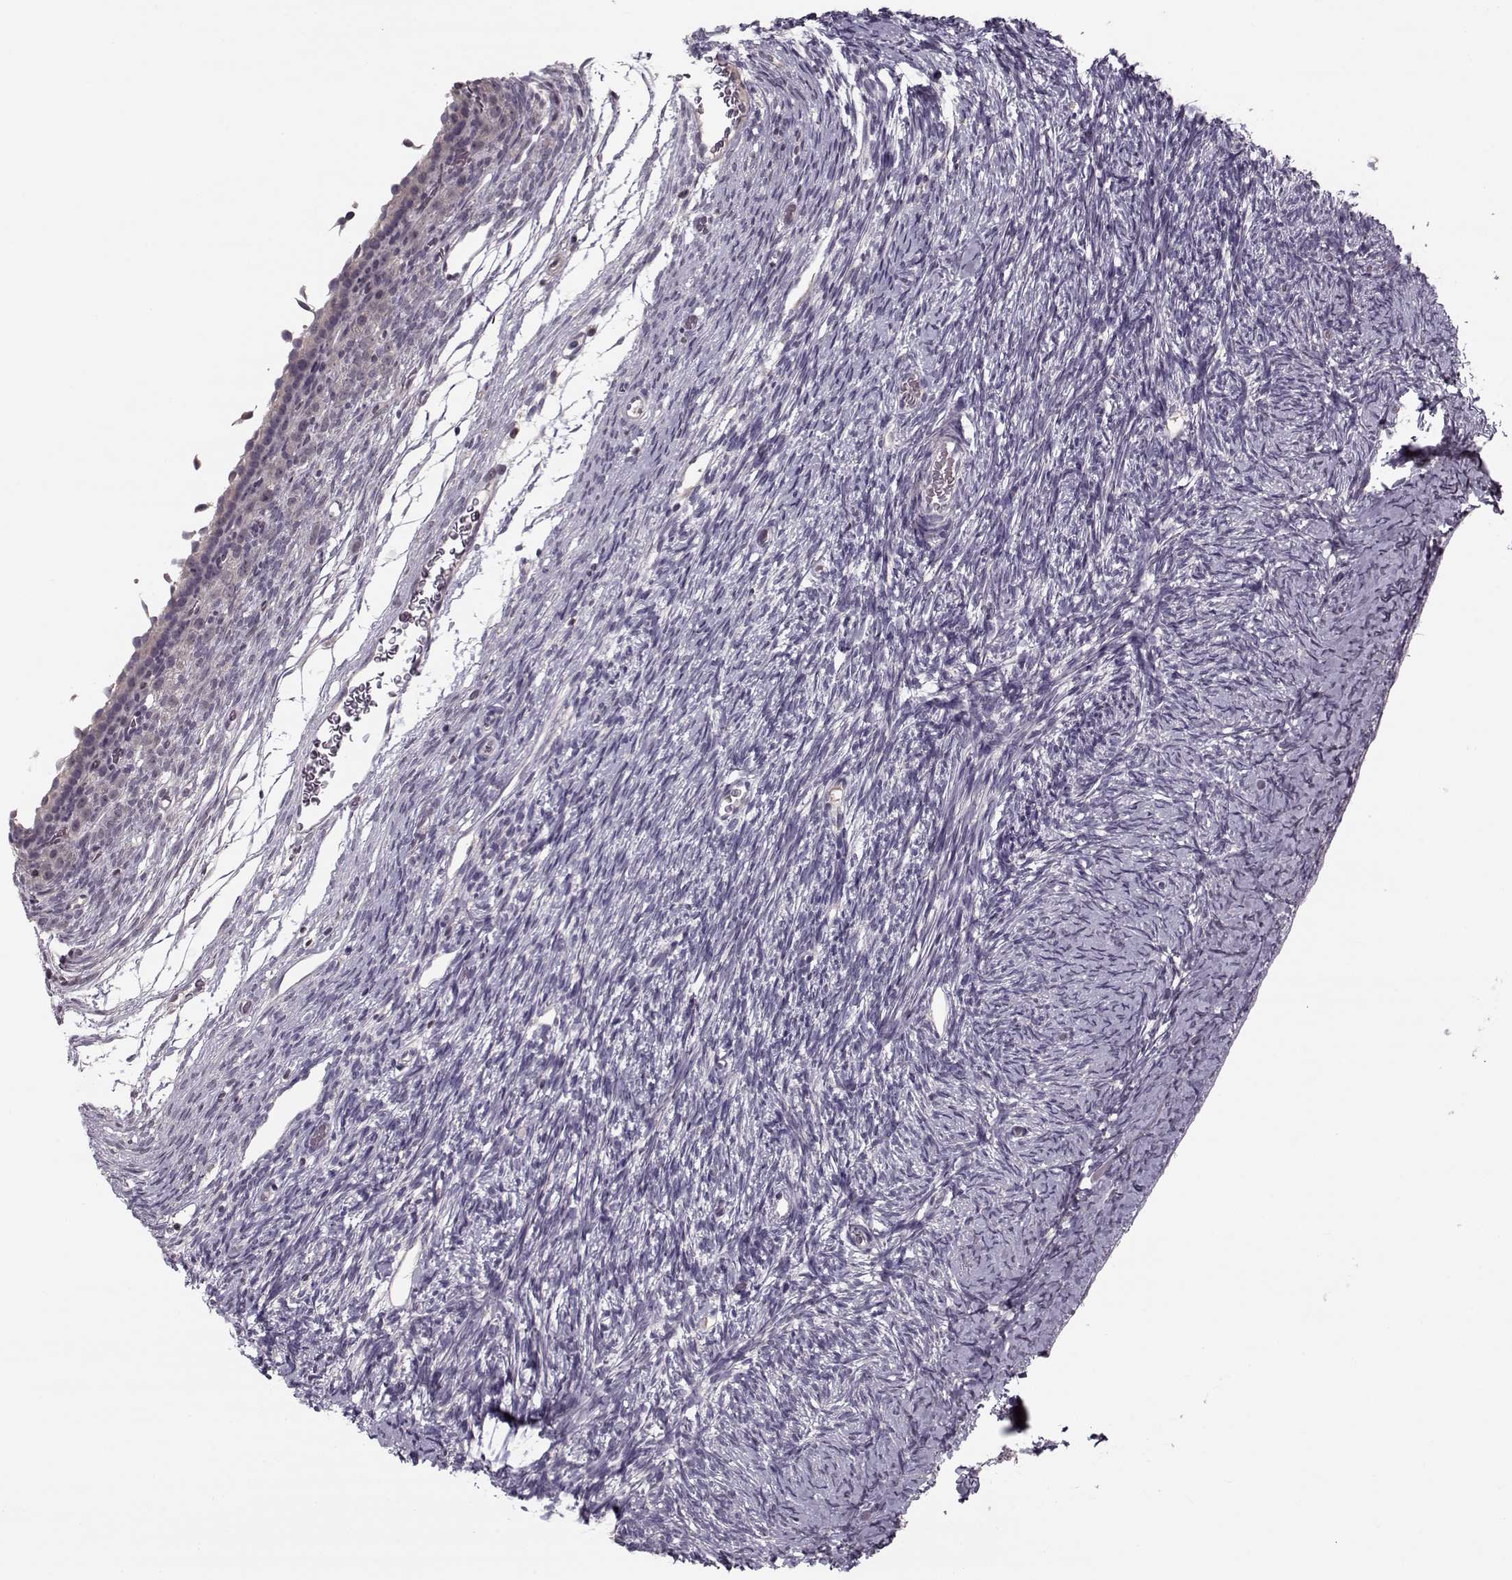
{"staining": {"intensity": "negative", "quantity": "none", "location": "none"}, "tissue": "ovary", "cell_type": "Follicle cells", "image_type": "normal", "snomed": [{"axis": "morphology", "description": "Normal tissue, NOS"}, {"axis": "topography", "description": "Ovary"}], "caption": "Ovary was stained to show a protein in brown. There is no significant expression in follicle cells. (DAB (3,3'-diaminobenzidine) immunohistochemistry (IHC) with hematoxylin counter stain).", "gene": "DNAI3", "patient": {"sex": "female", "age": 39}}